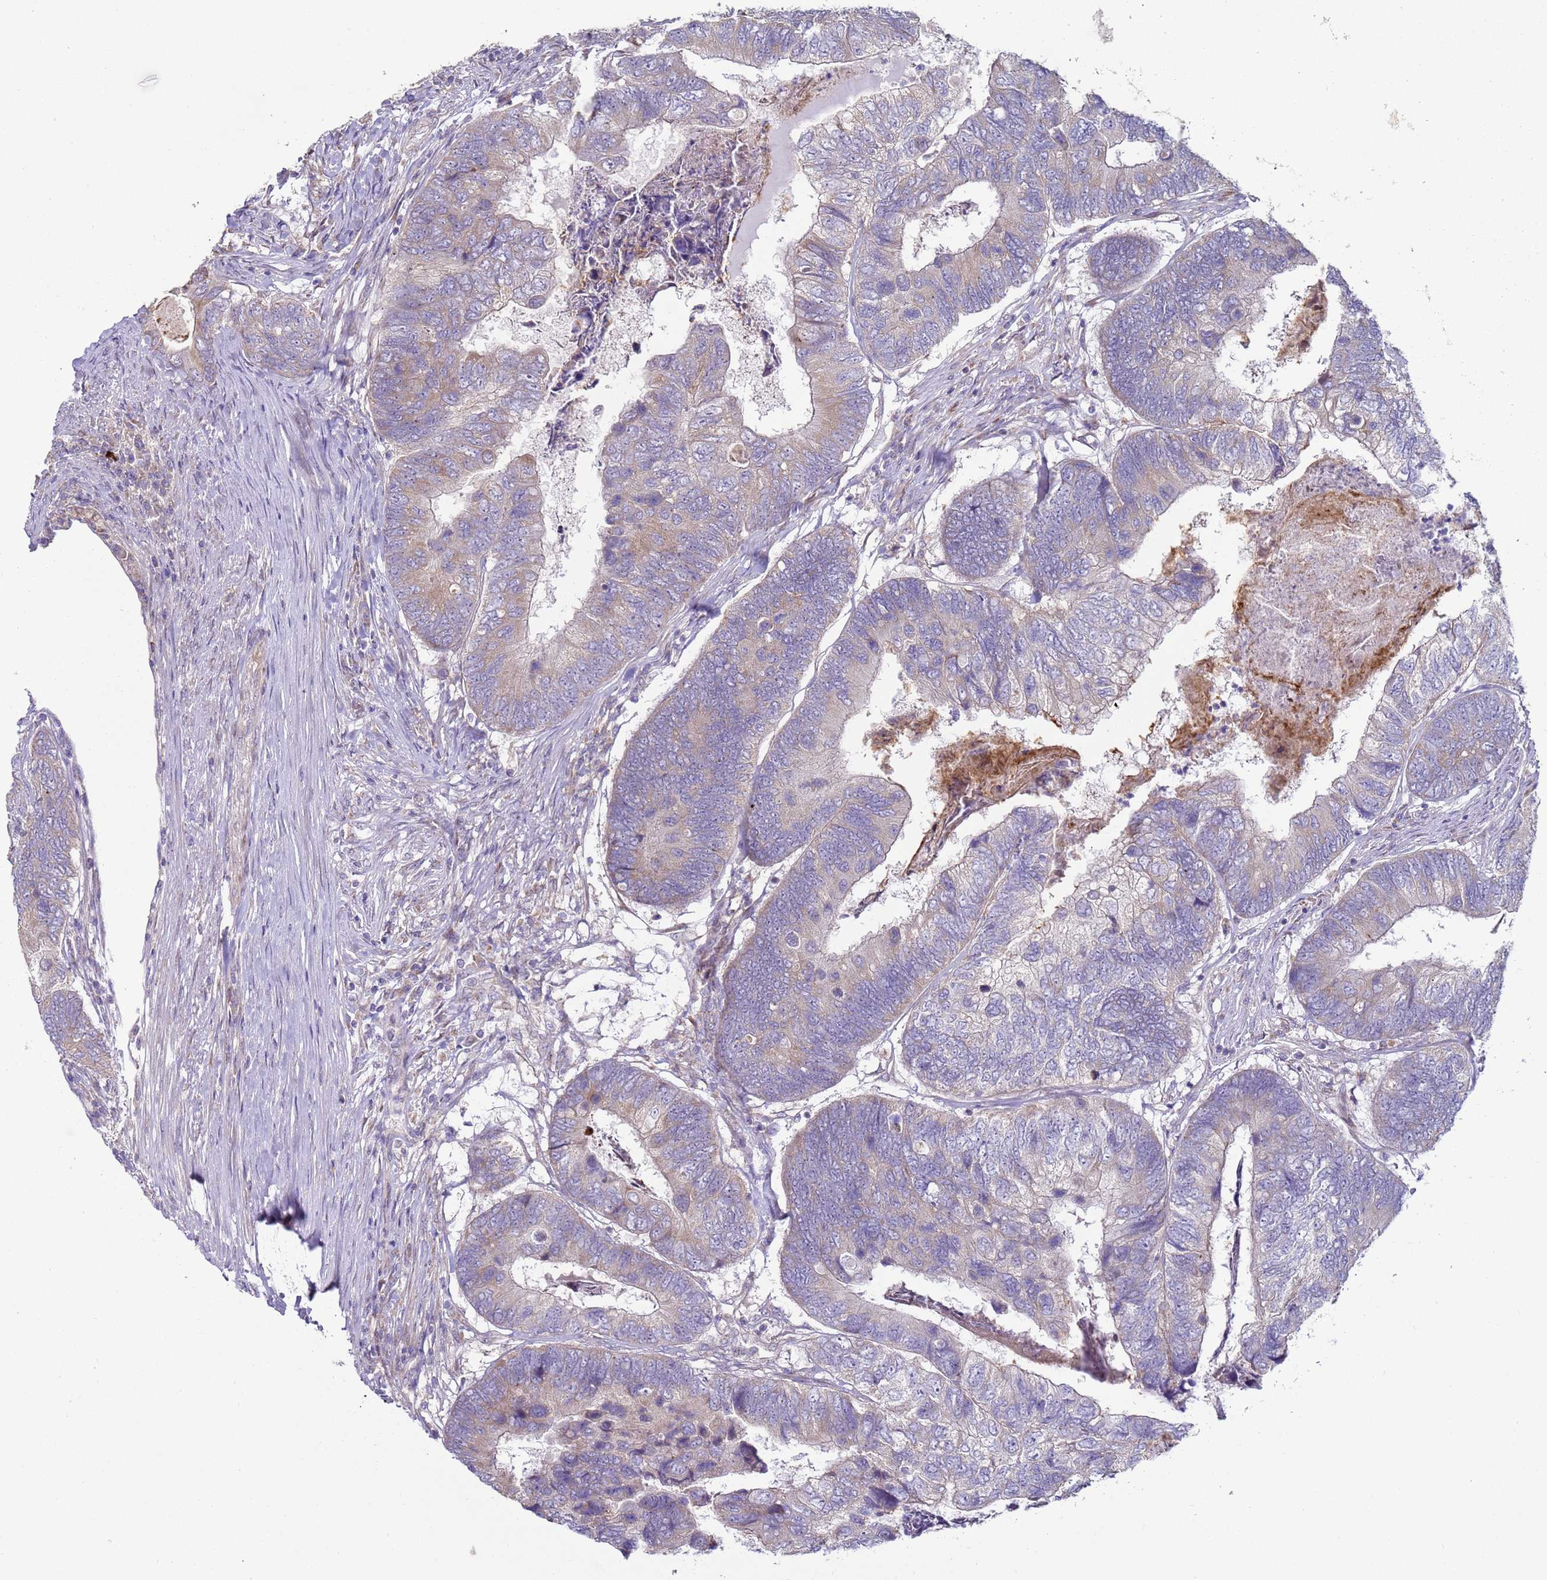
{"staining": {"intensity": "weak", "quantity": "<25%", "location": "cytoplasmic/membranous"}, "tissue": "colorectal cancer", "cell_type": "Tumor cells", "image_type": "cancer", "snomed": [{"axis": "morphology", "description": "Adenocarcinoma, NOS"}, {"axis": "topography", "description": "Colon"}], "caption": "DAB immunohistochemical staining of colorectal cancer (adenocarcinoma) shows no significant expression in tumor cells.", "gene": "DIP2B", "patient": {"sex": "female", "age": 67}}